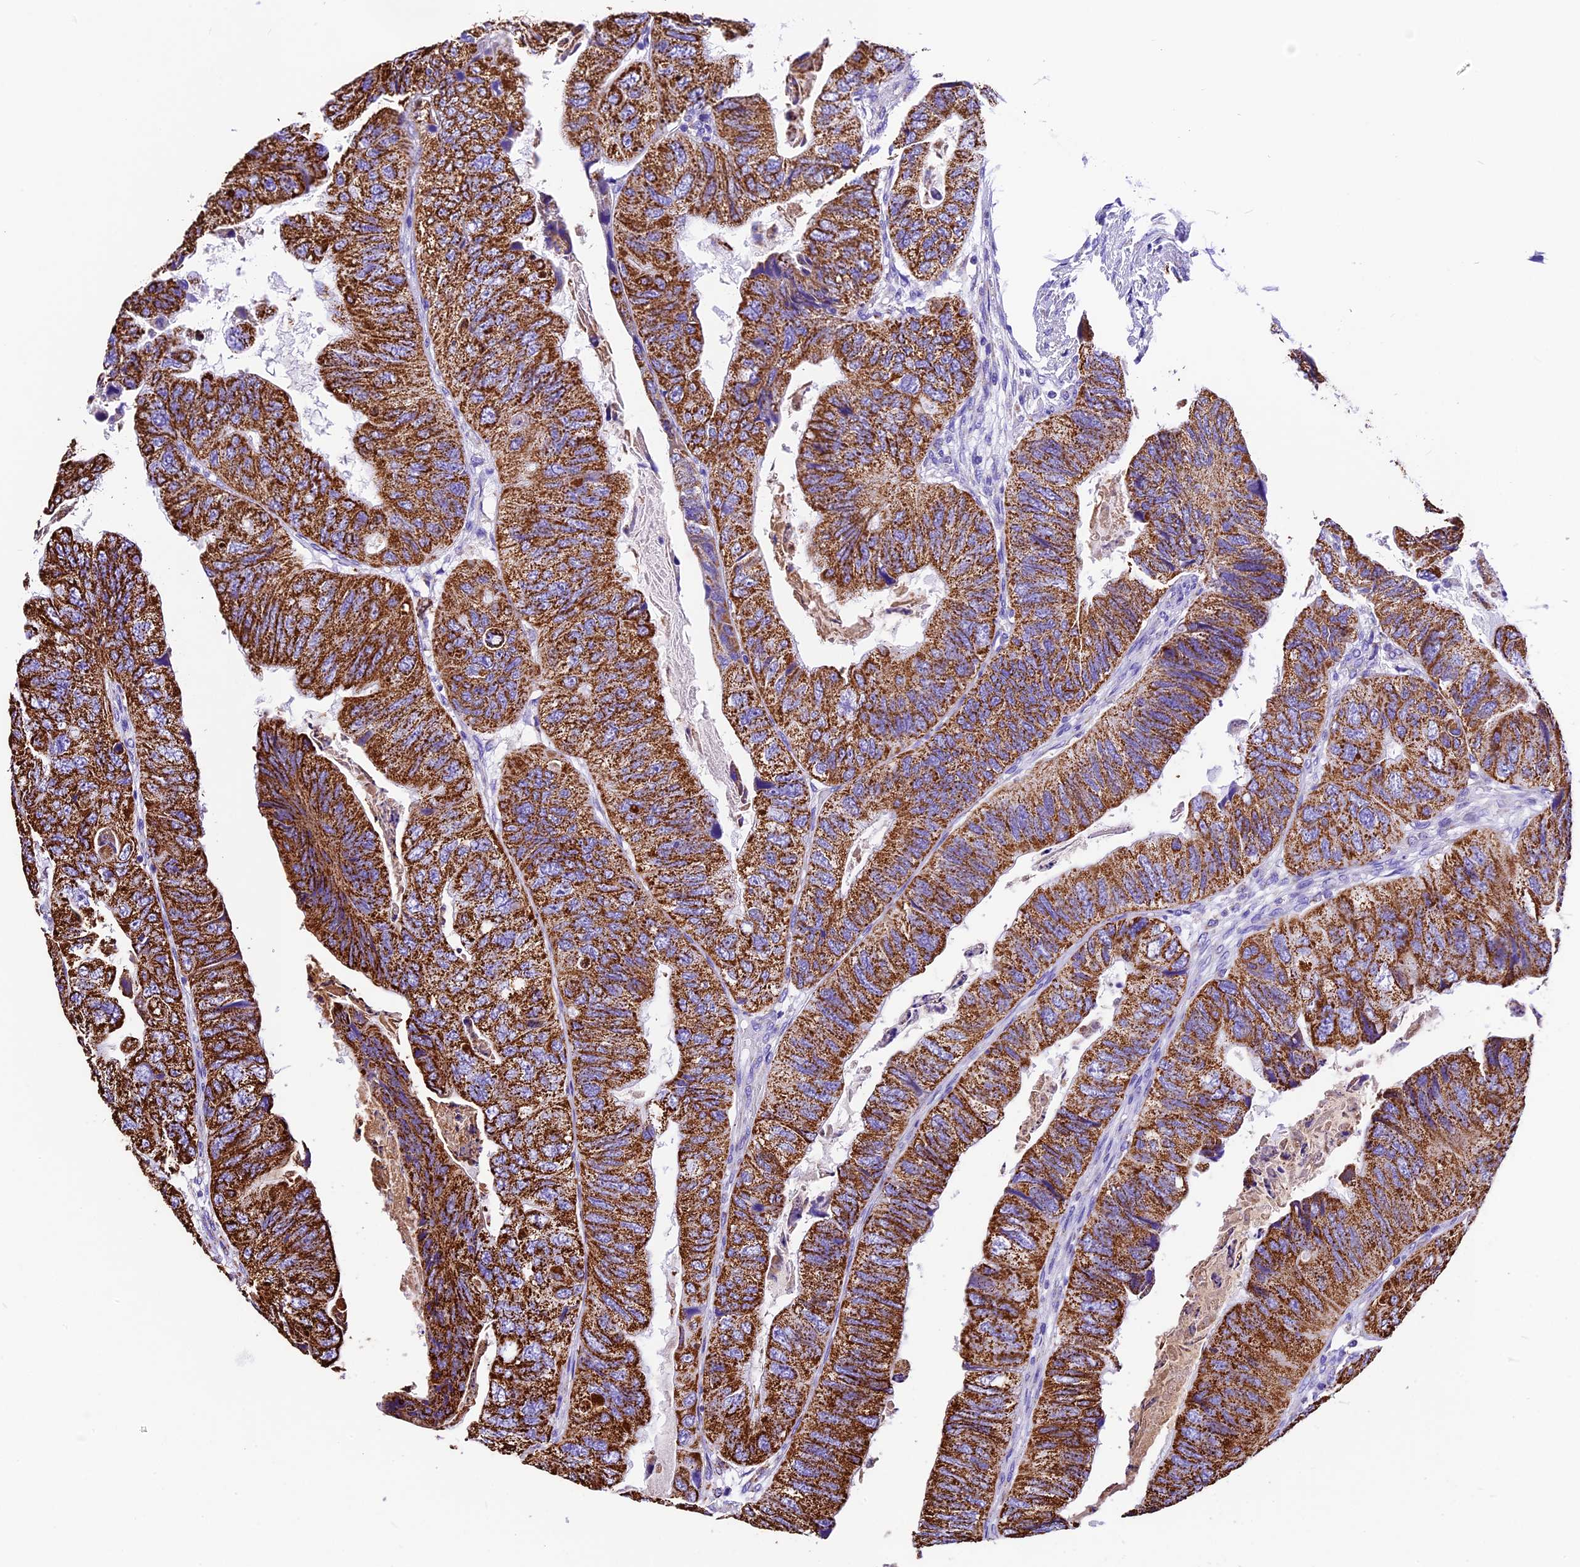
{"staining": {"intensity": "strong", "quantity": ">75%", "location": "cytoplasmic/membranous"}, "tissue": "colorectal cancer", "cell_type": "Tumor cells", "image_type": "cancer", "snomed": [{"axis": "morphology", "description": "Adenocarcinoma, NOS"}, {"axis": "topography", "description": "Rectum"}], "caption": "Adenocarcinoma (colorectal) stained with immunohistochemistry (IHC) demonstrates strong cytoplasmic/membranous staining in about >75% of tumor cells.", "gene": "DCAF5", "patient": {"sex": "male", "age": 63}}